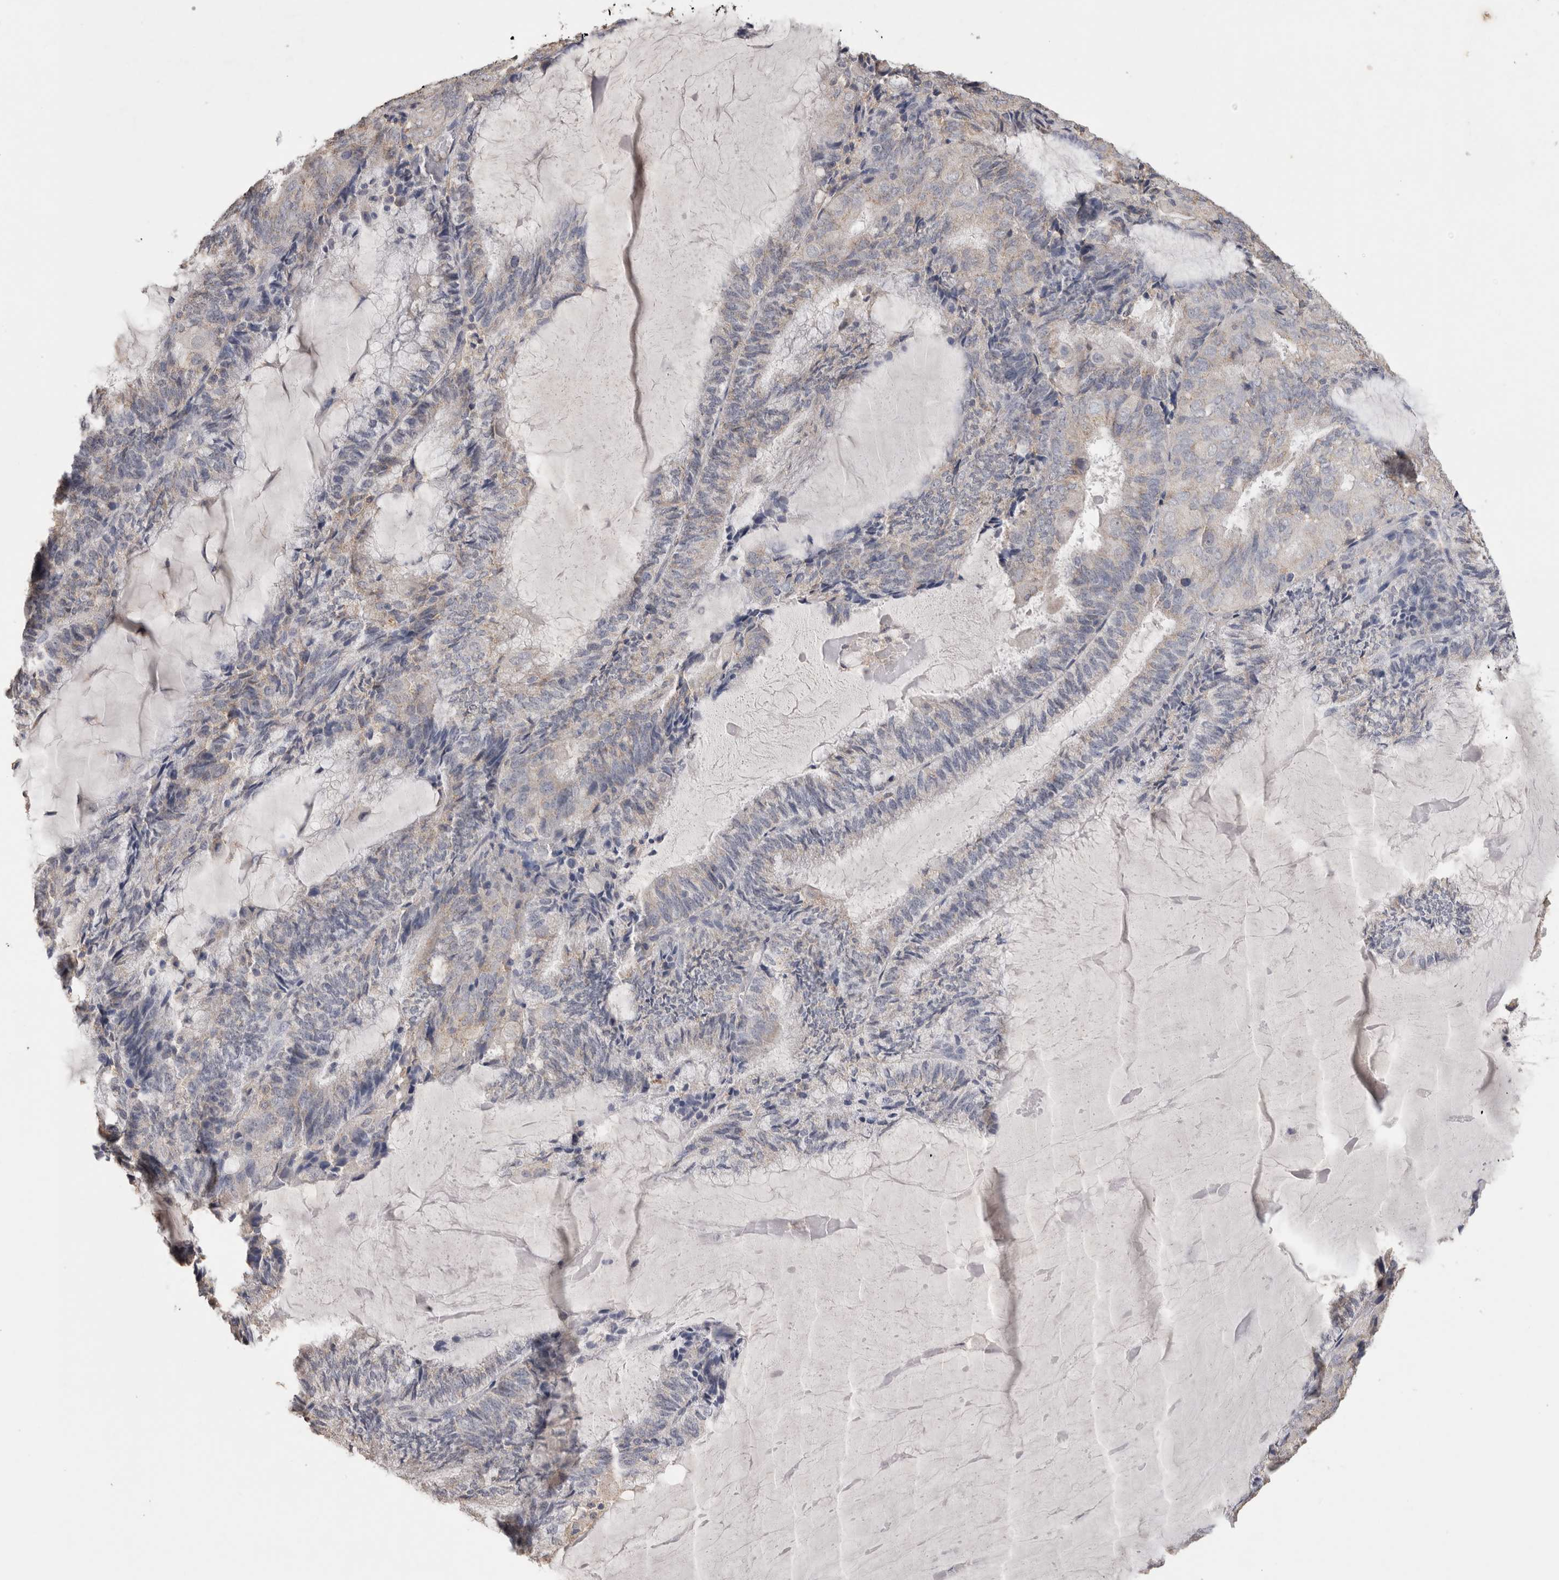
{"staining": {"intensity": "negative", "quantity": "none", "location": "none"}, "tissue": "endometrial cancer", "cell_type": "Tumor cells", "image_type": "cancer", "snomed": [{"axis": "morphology", "description": "Adenocarcinoma, NOS"}, {"axis": "topography", "description": "Endometrium"}], "caption": "Tumor cells are negative for protein expression in human endometrial adenocarcinoma. The staining is performed using DAB (3,3'-diaminobenzidine) brown chromogen with nuclei counter-stained in using hematoxylin.", "gene": "CNTFR", "patient": {"sex": "female", "age": 81}}